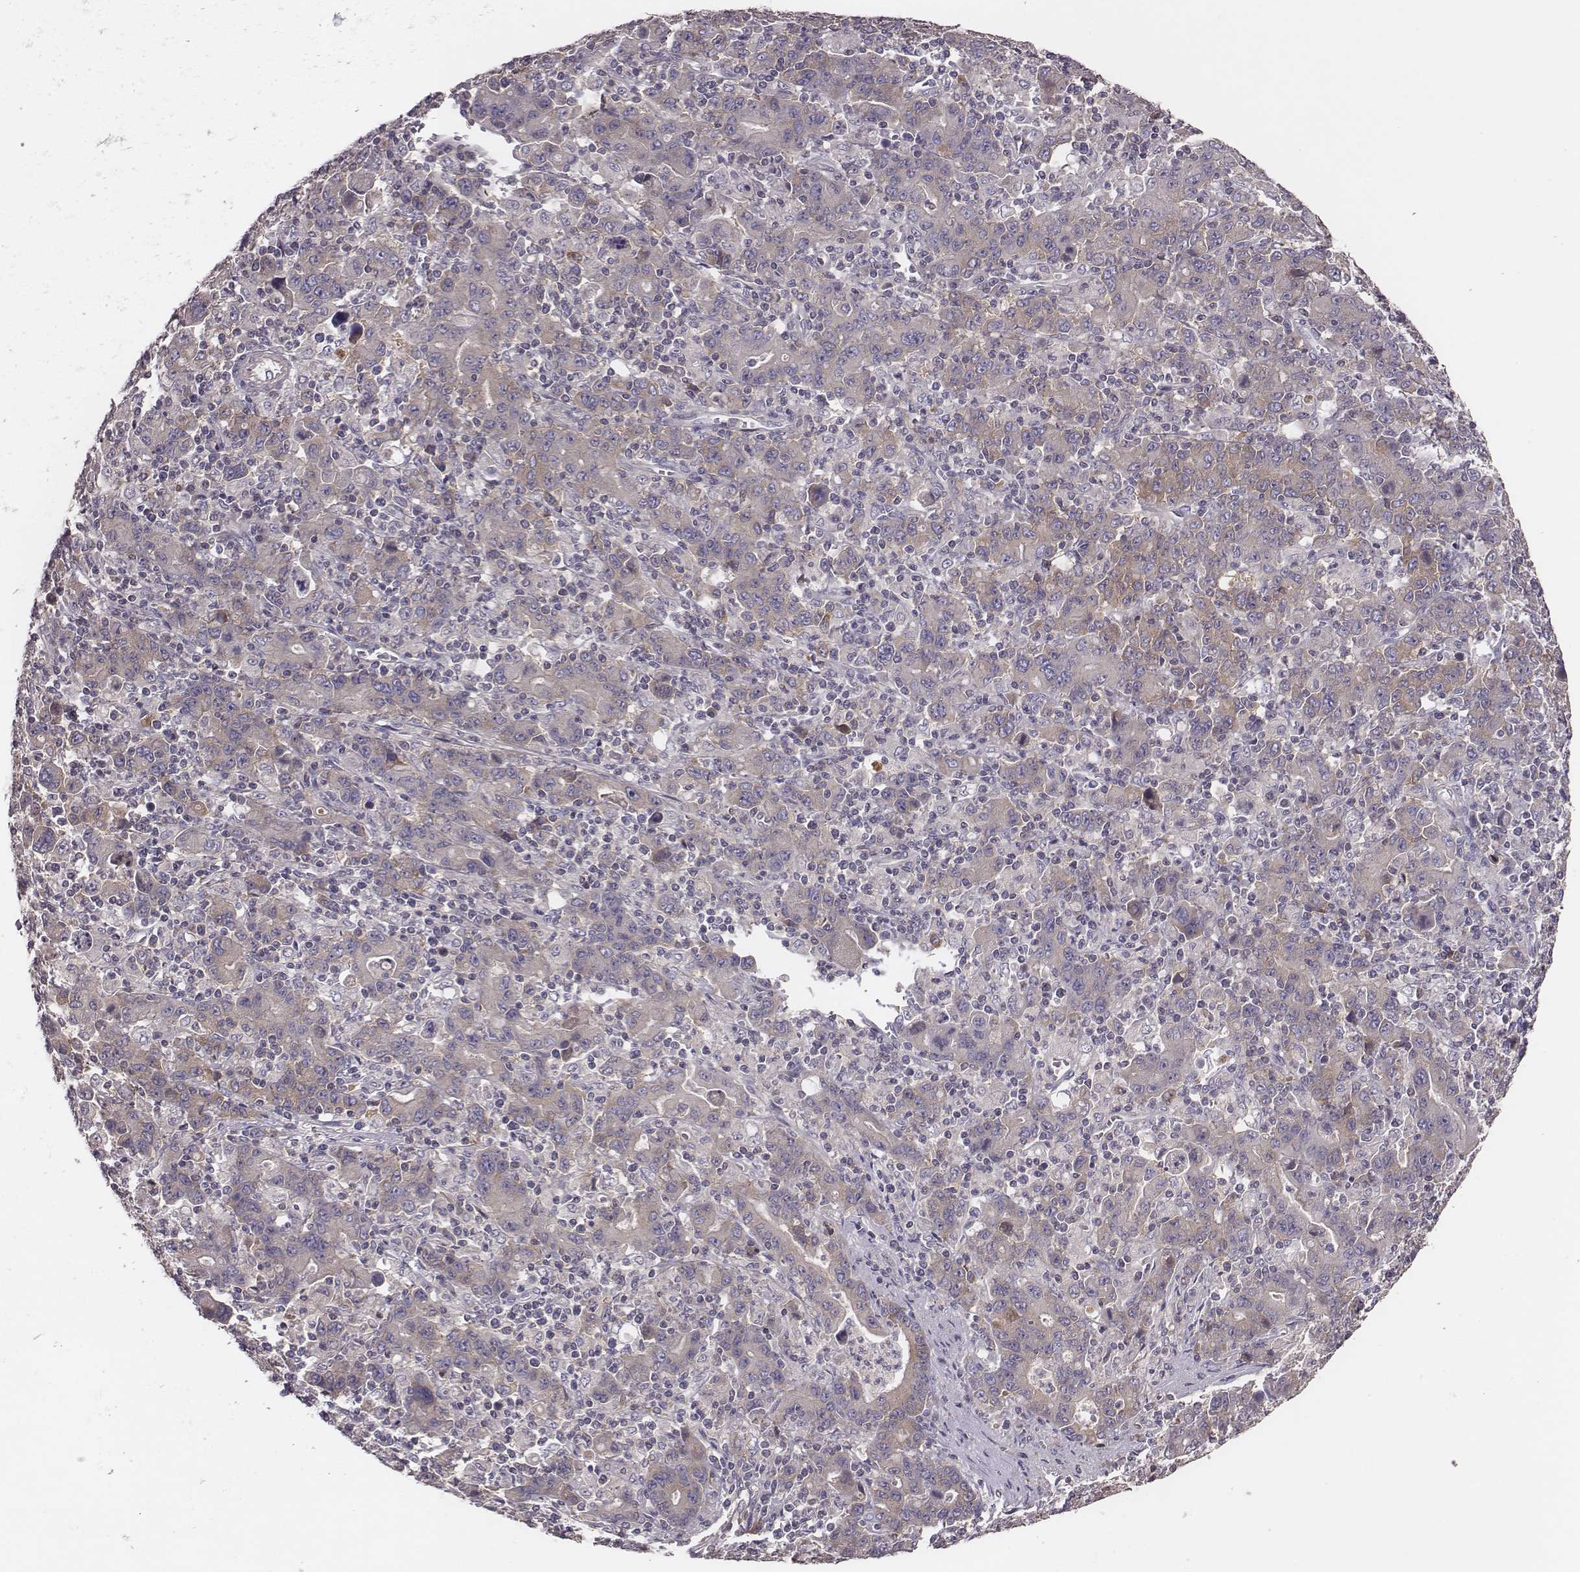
{"staining": {"intensity": "weak", "quantity": "<25%", "location": "cytoplasmic/membranous"}, "tissue": "stomach cancer", "cell_type": "Tumor cells", "image_type": "cancer", "snomed": [{"axis": "morphology", "description": "Adenocarcinoma, NOS"}, {"axis": "topography", "description": "Stomach, upper"}], "caption": "Human adenocarcinoma (stomach) stained for a protein using immunohistochemistry (IHC) displays no positivity in tumor cells.", "gene": "CAD", "patient": {"sex": "male", "age": 69}}